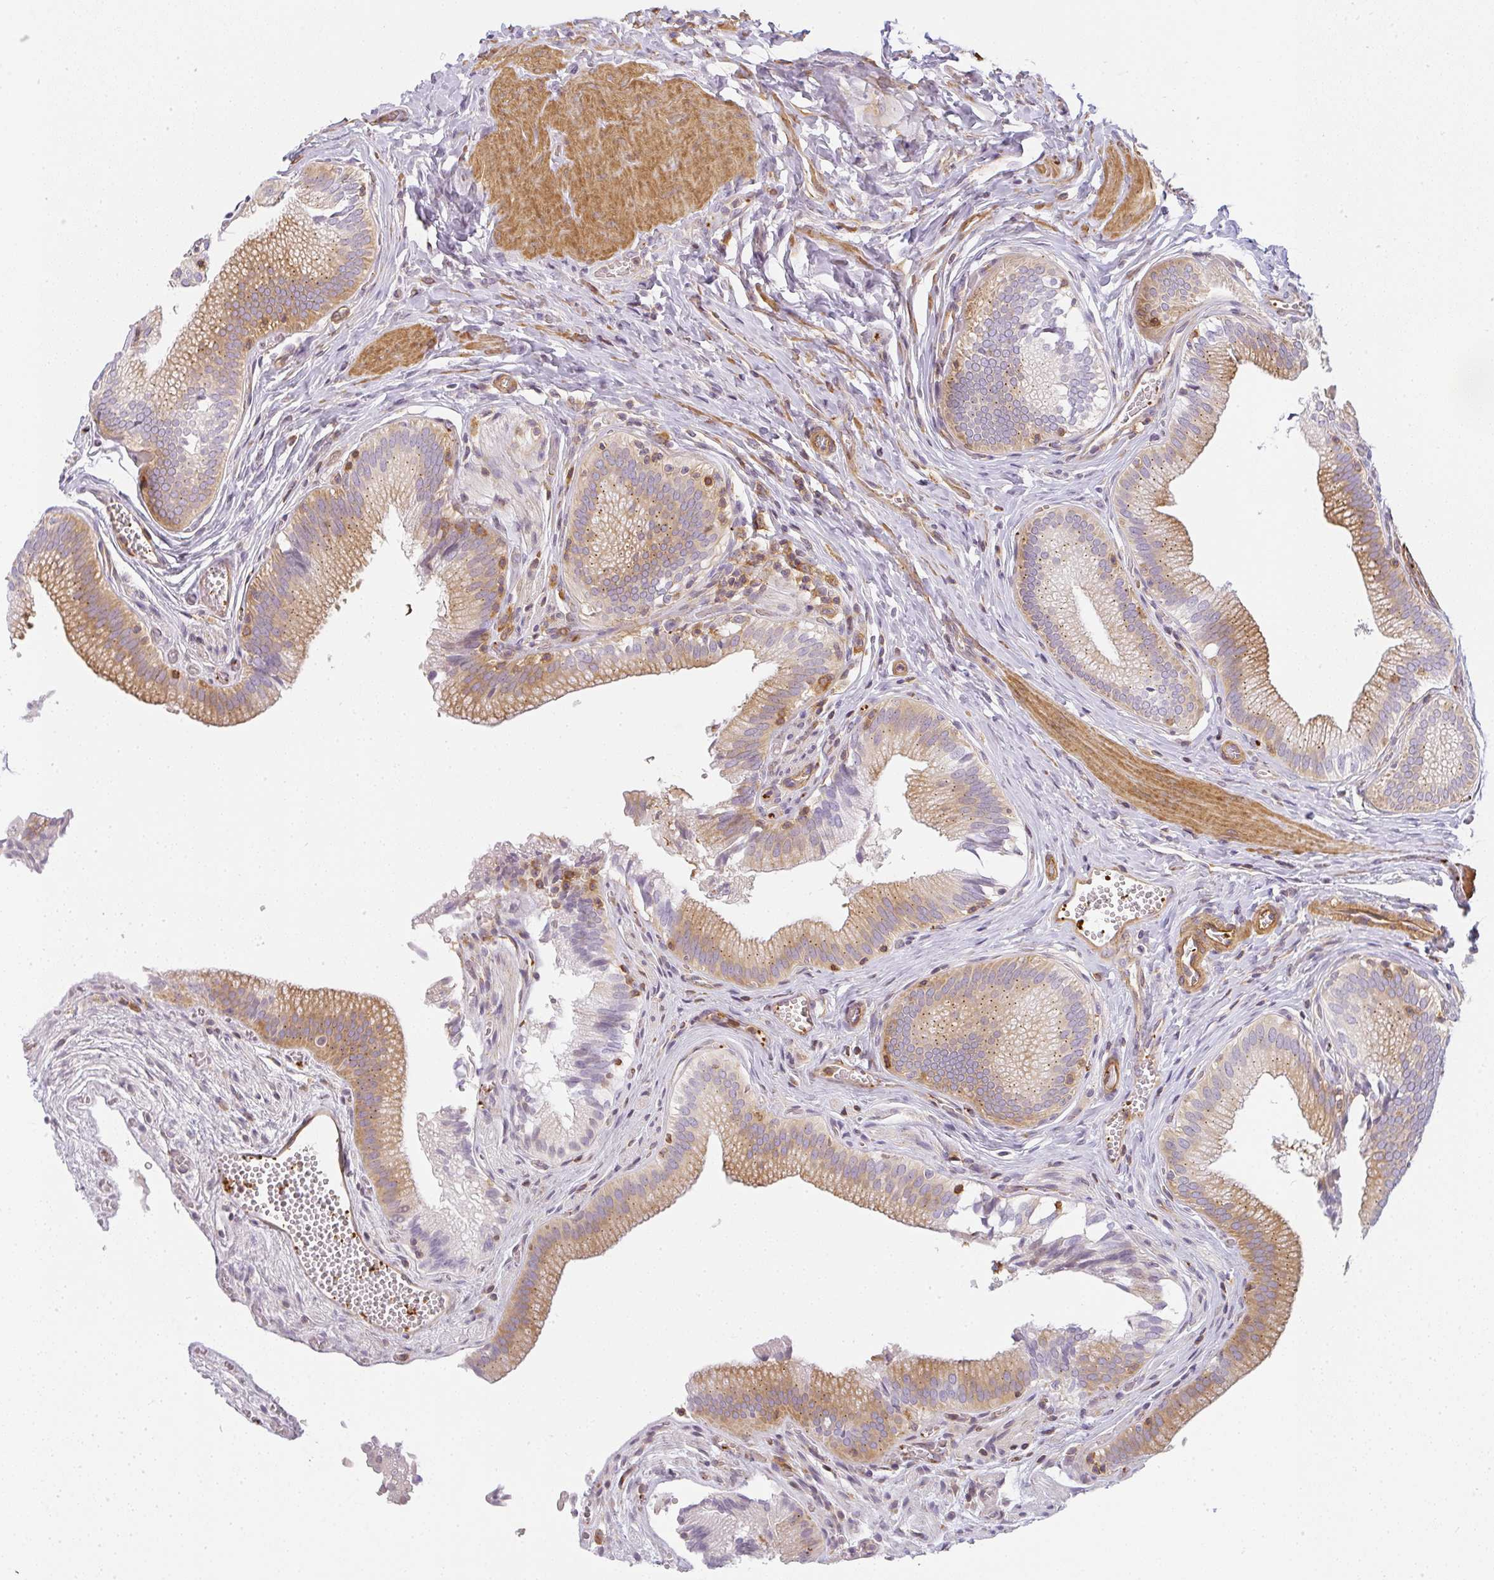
{"staining": {"intensity": "moderate", "quantity": ">75%", "location": "cytoplasmic/membranous"}, "tissue": "gallbladder", "cell_type": "Glandular cells", "image_type": "normal", "snomed": [{"axis": "morphology", "description": "Normal tissue, NOS"}, {"axis": "topography", "description": "Gallbladder"}, {"axis": "topography", "description": "Peripheral nerve tissue"}], "caption": "A high-resolution histopathology image shows immunohistochemistry (IHC) staining of normal gallbladder, which reveals moderate cytoplasmic/membranous expression in approximately >75% of glandular cells.", "gene": "SULF1", "patient": {"sex": "male", "age": 17}}